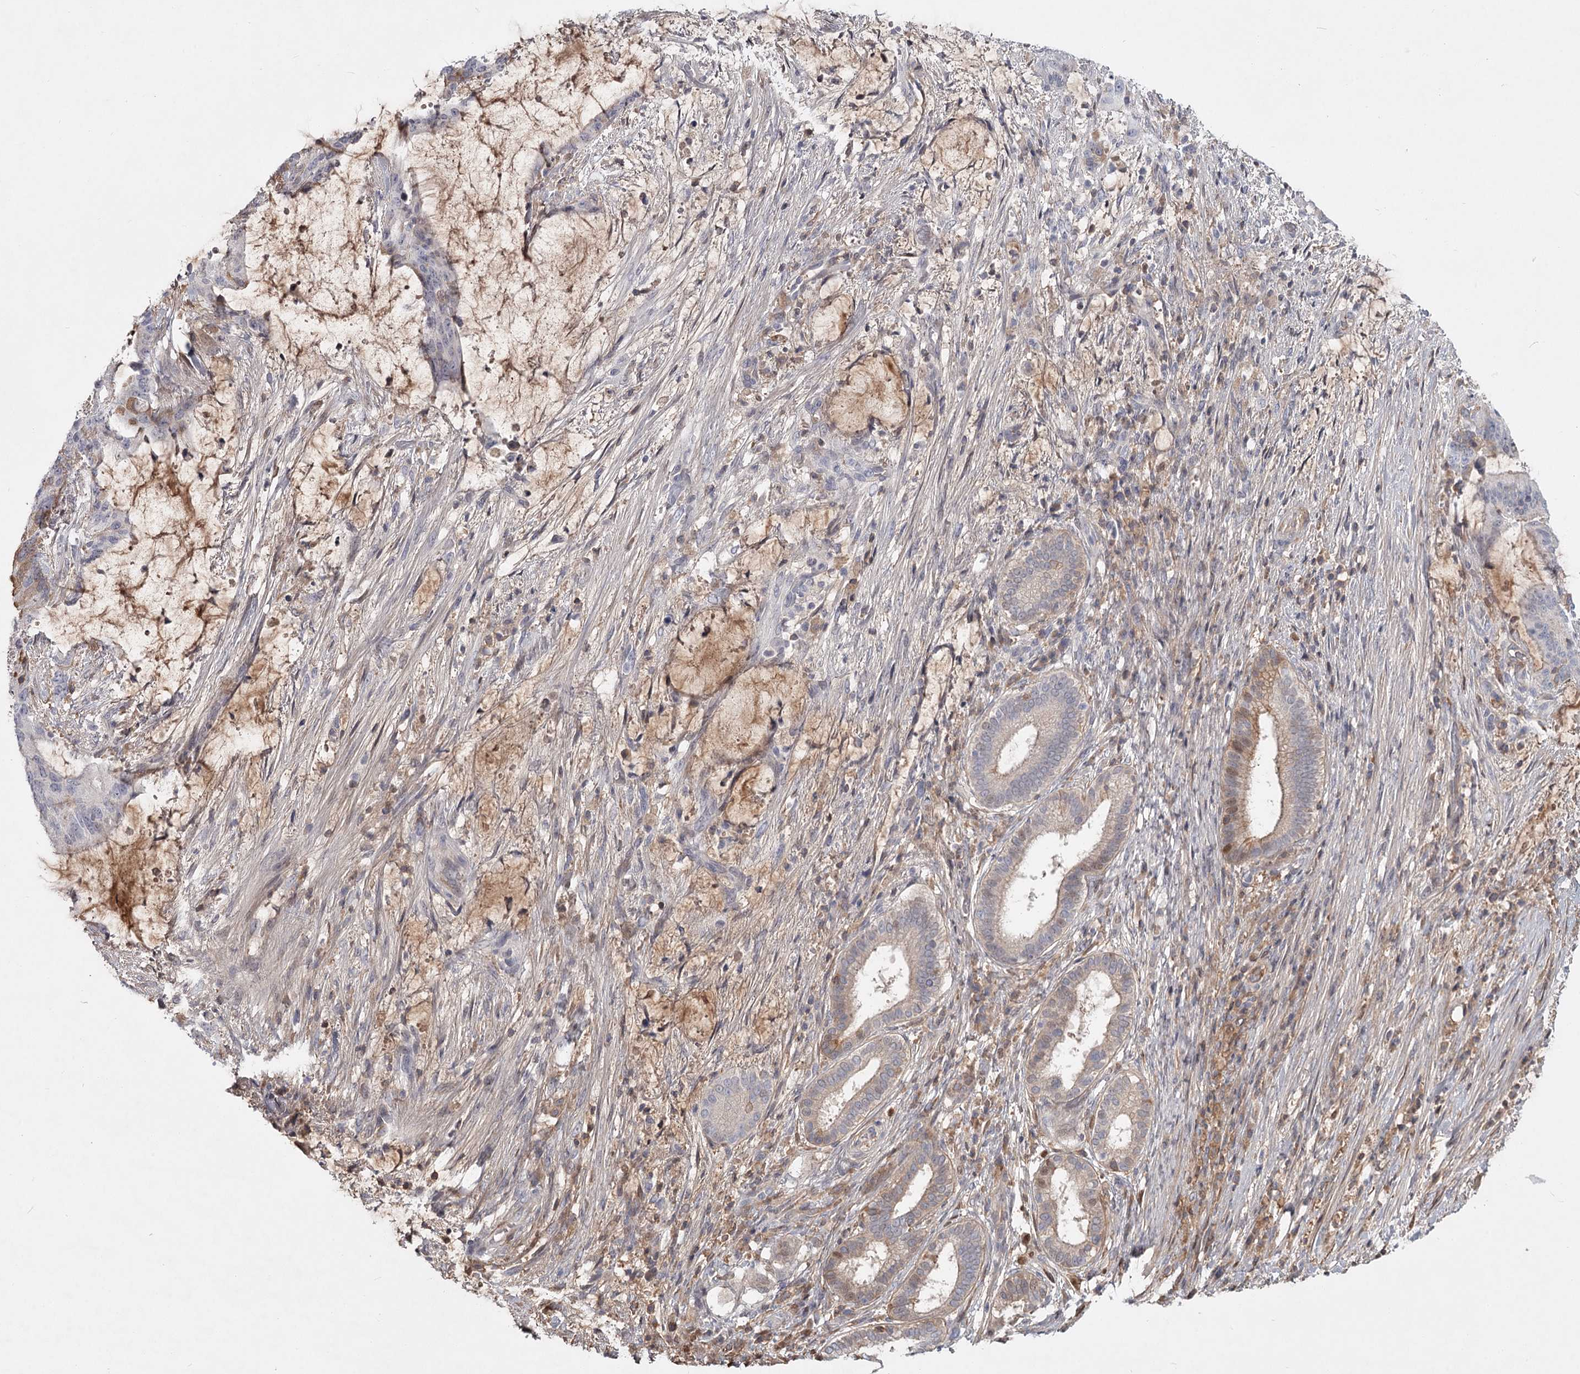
{"staining": {"intensity": "weak", "quantity": "<25%", "location": "cytoplasmic/membranous"}, "tissue": "liver cancer", "cell_type": "Tumor cells", "image_type": "cancer", "snomed": [{"axis": "morphology", "description": "Normal tissue, NOS"}, {"axis": "morphology", "description": "Cholangiocarcinoma"}, {"axis": "topography", "description": "Liver"}, {"axis": "topography", "description": "Peripheral nerve tissue"}], "caption": "Liver cholangiocarcinoma was stained to show a protein in brown. There is no significant expression in tumor cells.", "gene": "DHRS9", "patient": {"sex": "female", "age": 73}}